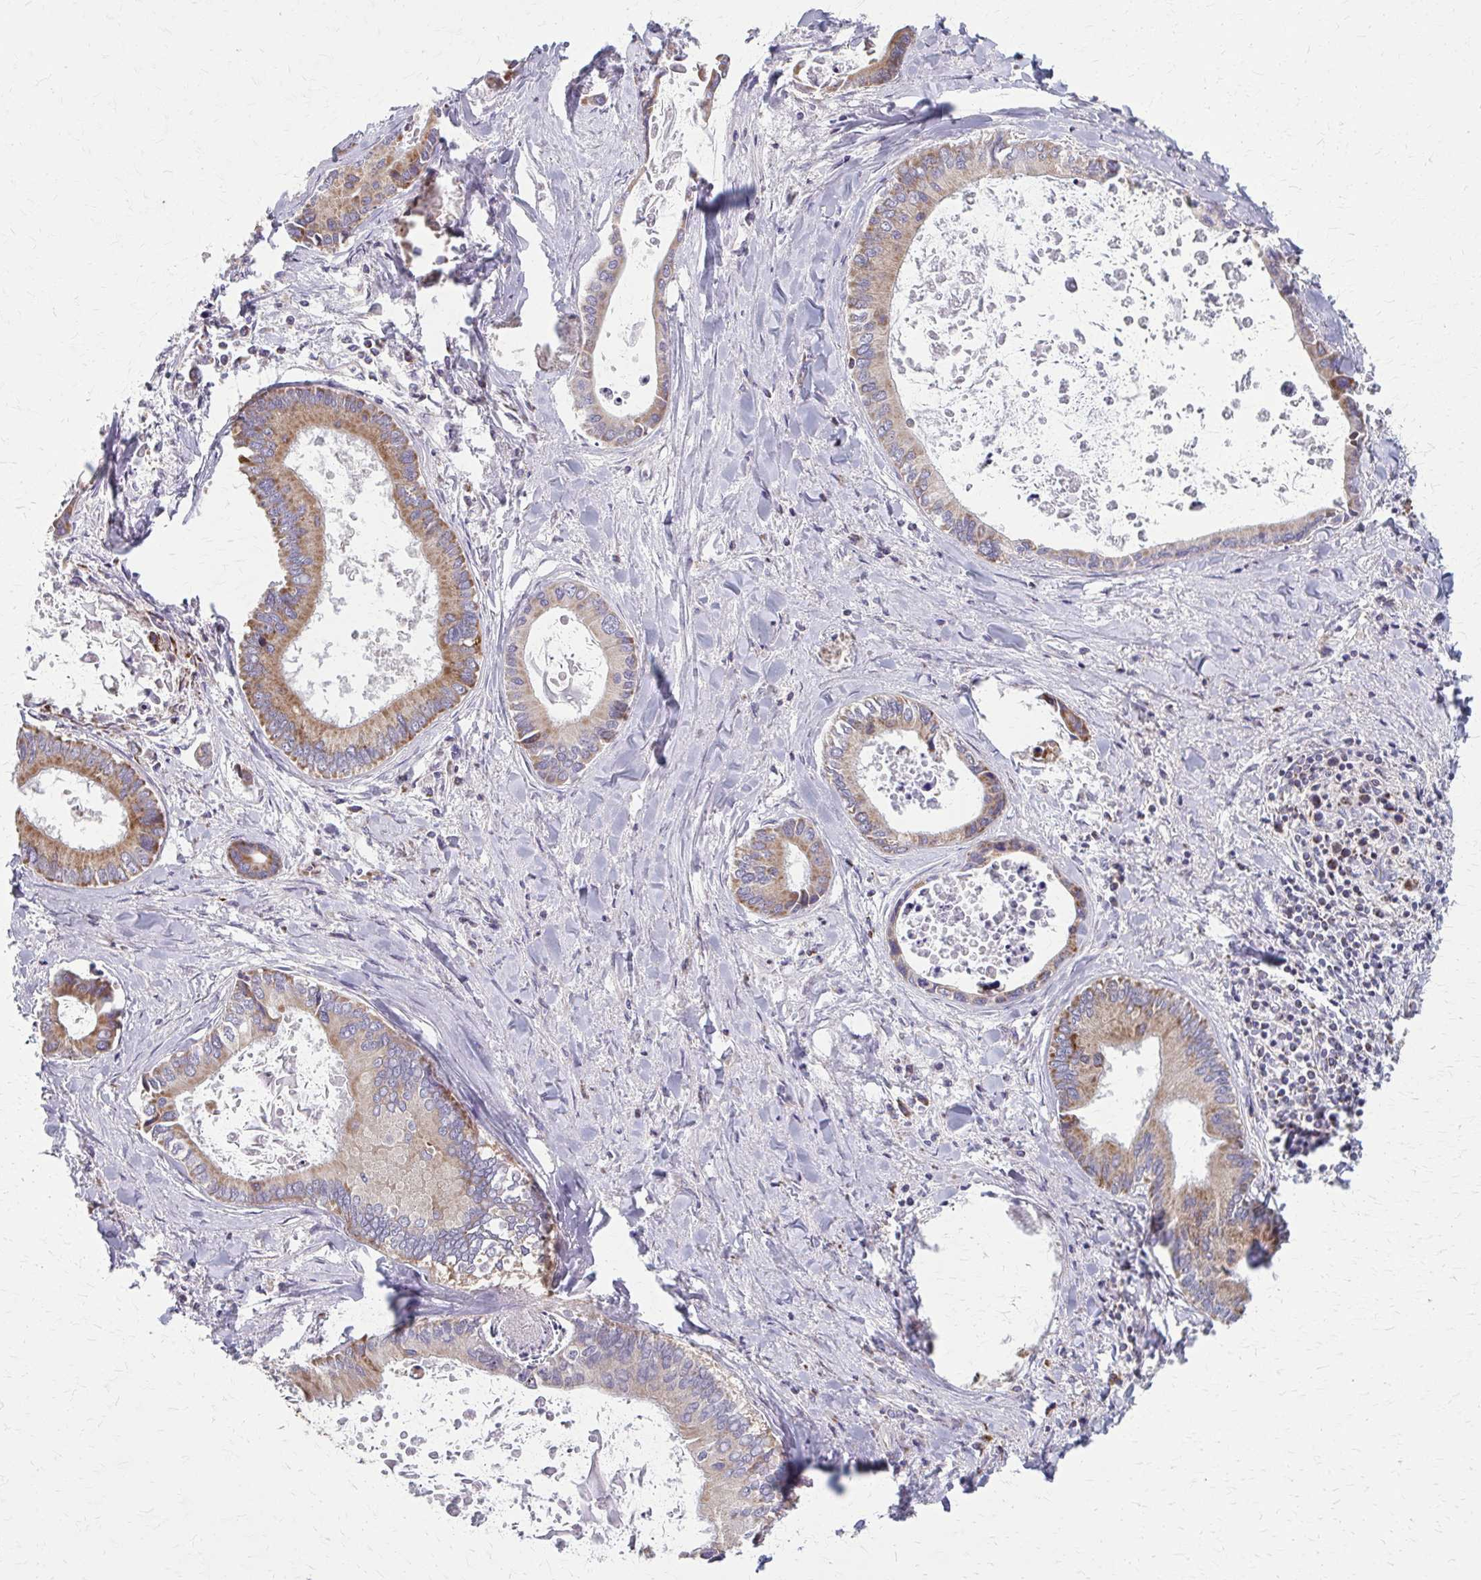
{"staining": {"intensity": "moderate", "quantity": ">75%", "location": "cytoplasmic/membranous"}, "tissue": "liver cancer", "cell_type": "Tumor cells", "image_type": "cancer", "snomed": [{"axis": "morphology", "description": "Cholangiocarcinoma"}, {"axis": "topography", "description": "Liver"}], "caption": "The photomicrograph reveals immunohistochemical staining of liver cancer. There is moderate cytoplasmic/membranous positivity is identified in about >75% of tumor cells.", "gene": "TVP23A", "patient": {"sex": "male", "age": 66}}